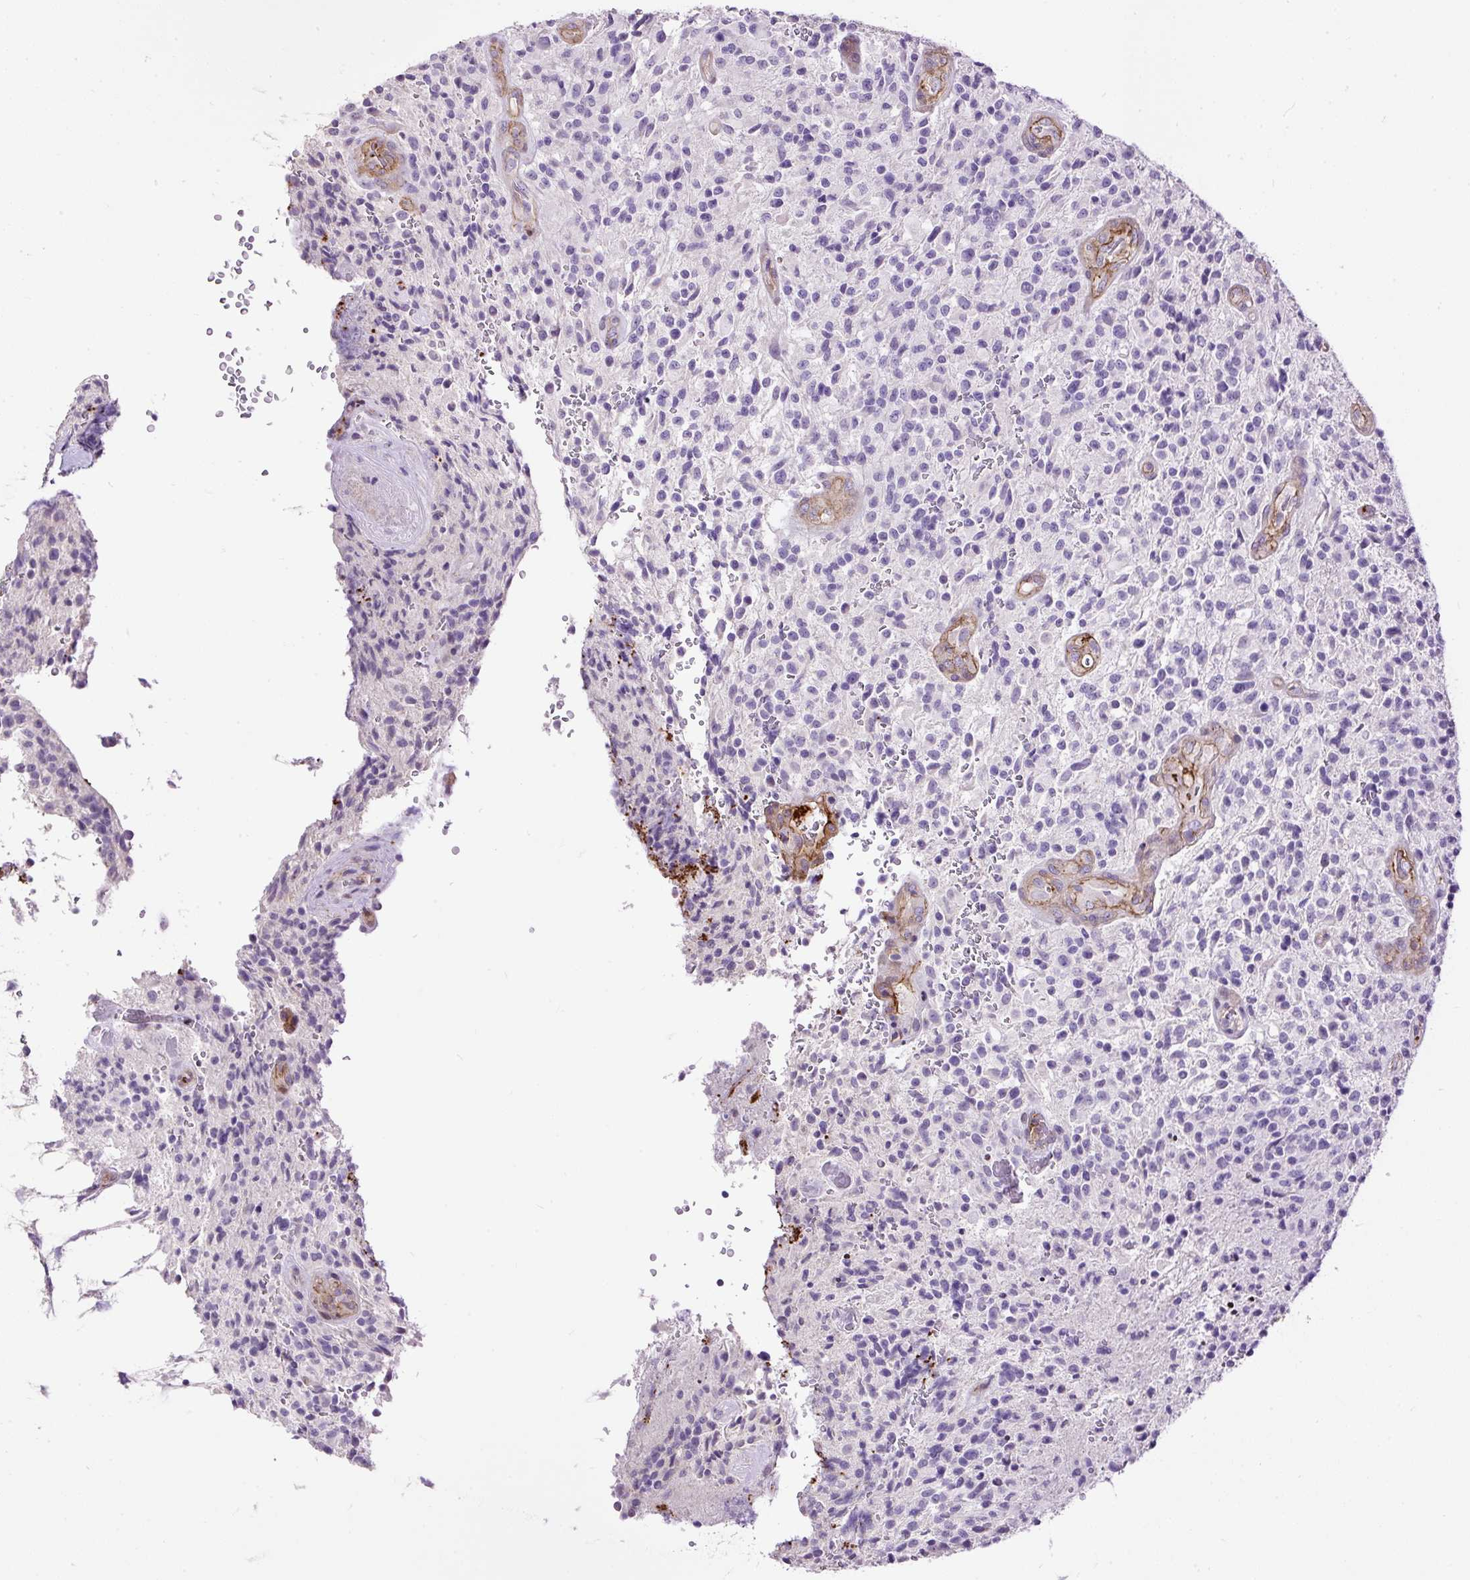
{"staining": {"intensity": "negative", "quantity": "none", "location": "none"}, "tissue": "glioma", "cell_type": "Tumor cells", "image_type": "cancer", "snomed": [{"axis": "morphology", "description": "Normal tissue, NOS"}, {"axis": "morphology", "description": "Glioma, malignant, High grade"}, {"axis": "topography", "description": "Cerebral cortex"}], "caption": "The micrograph shows no significant positivity in tumor cells of malignant high-grade glioma.", "gene": "MAGEB16", "patient": {"sex": "male", "age": 56}}